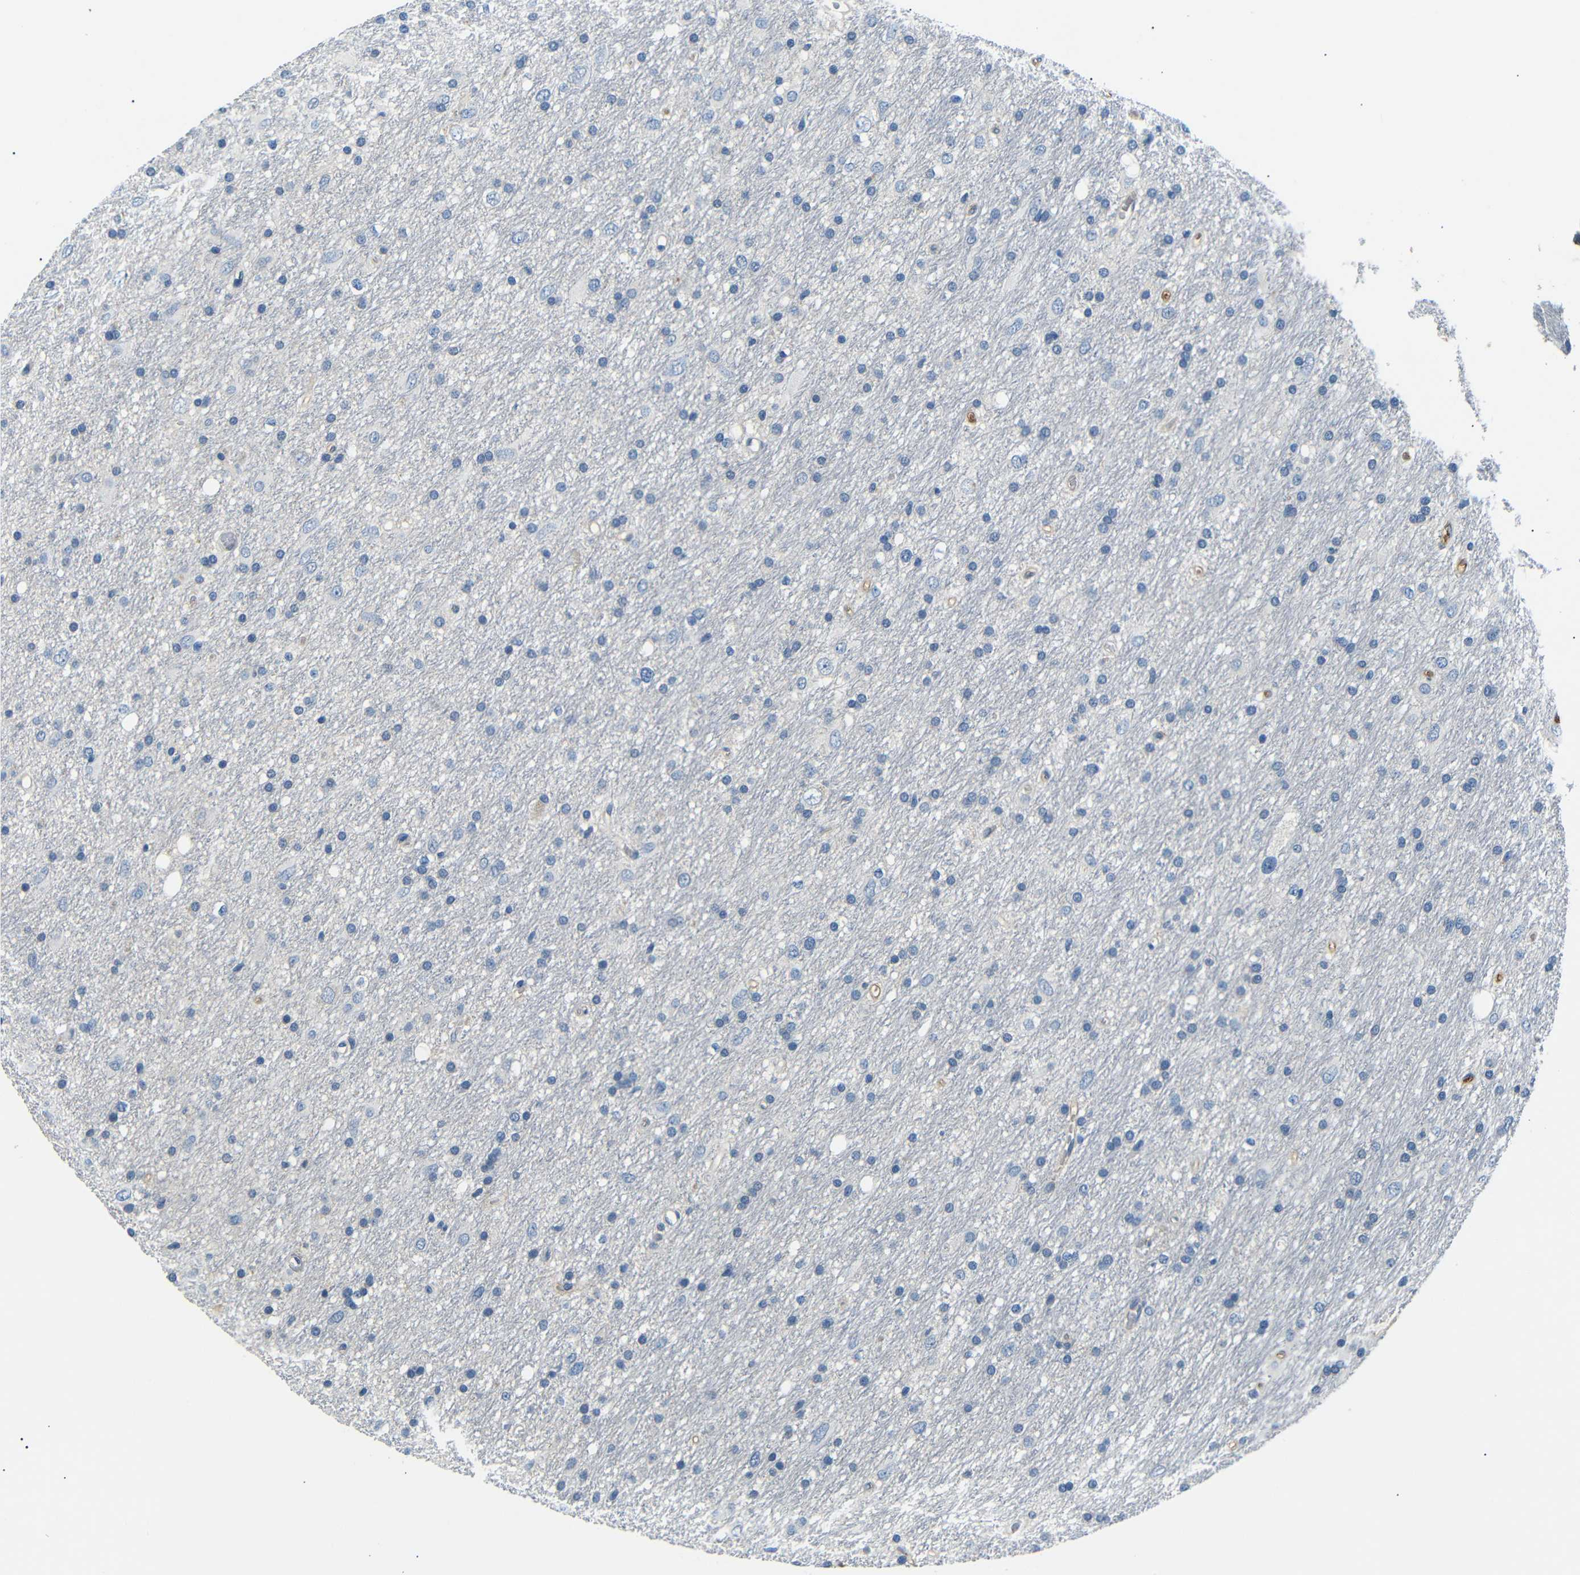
{"staining": {"intensity": "negative", "quantity": "none", "location": "none"}, "tissue": "glioma", "cell_type": "Tumor cells", "image_type": "cancer", "snomed": [{"axis": "morphology", "description": "Glioma, malignant, Low grade"}, {"axis": "topography", "description": "Brain"}], "caption": "Human glioma stained for a protein using immunohistochemistry (IHC) shows no expression in tumor cells.", "gene": "LHCGR", "patient": {"sex": "male", "age": 77}}